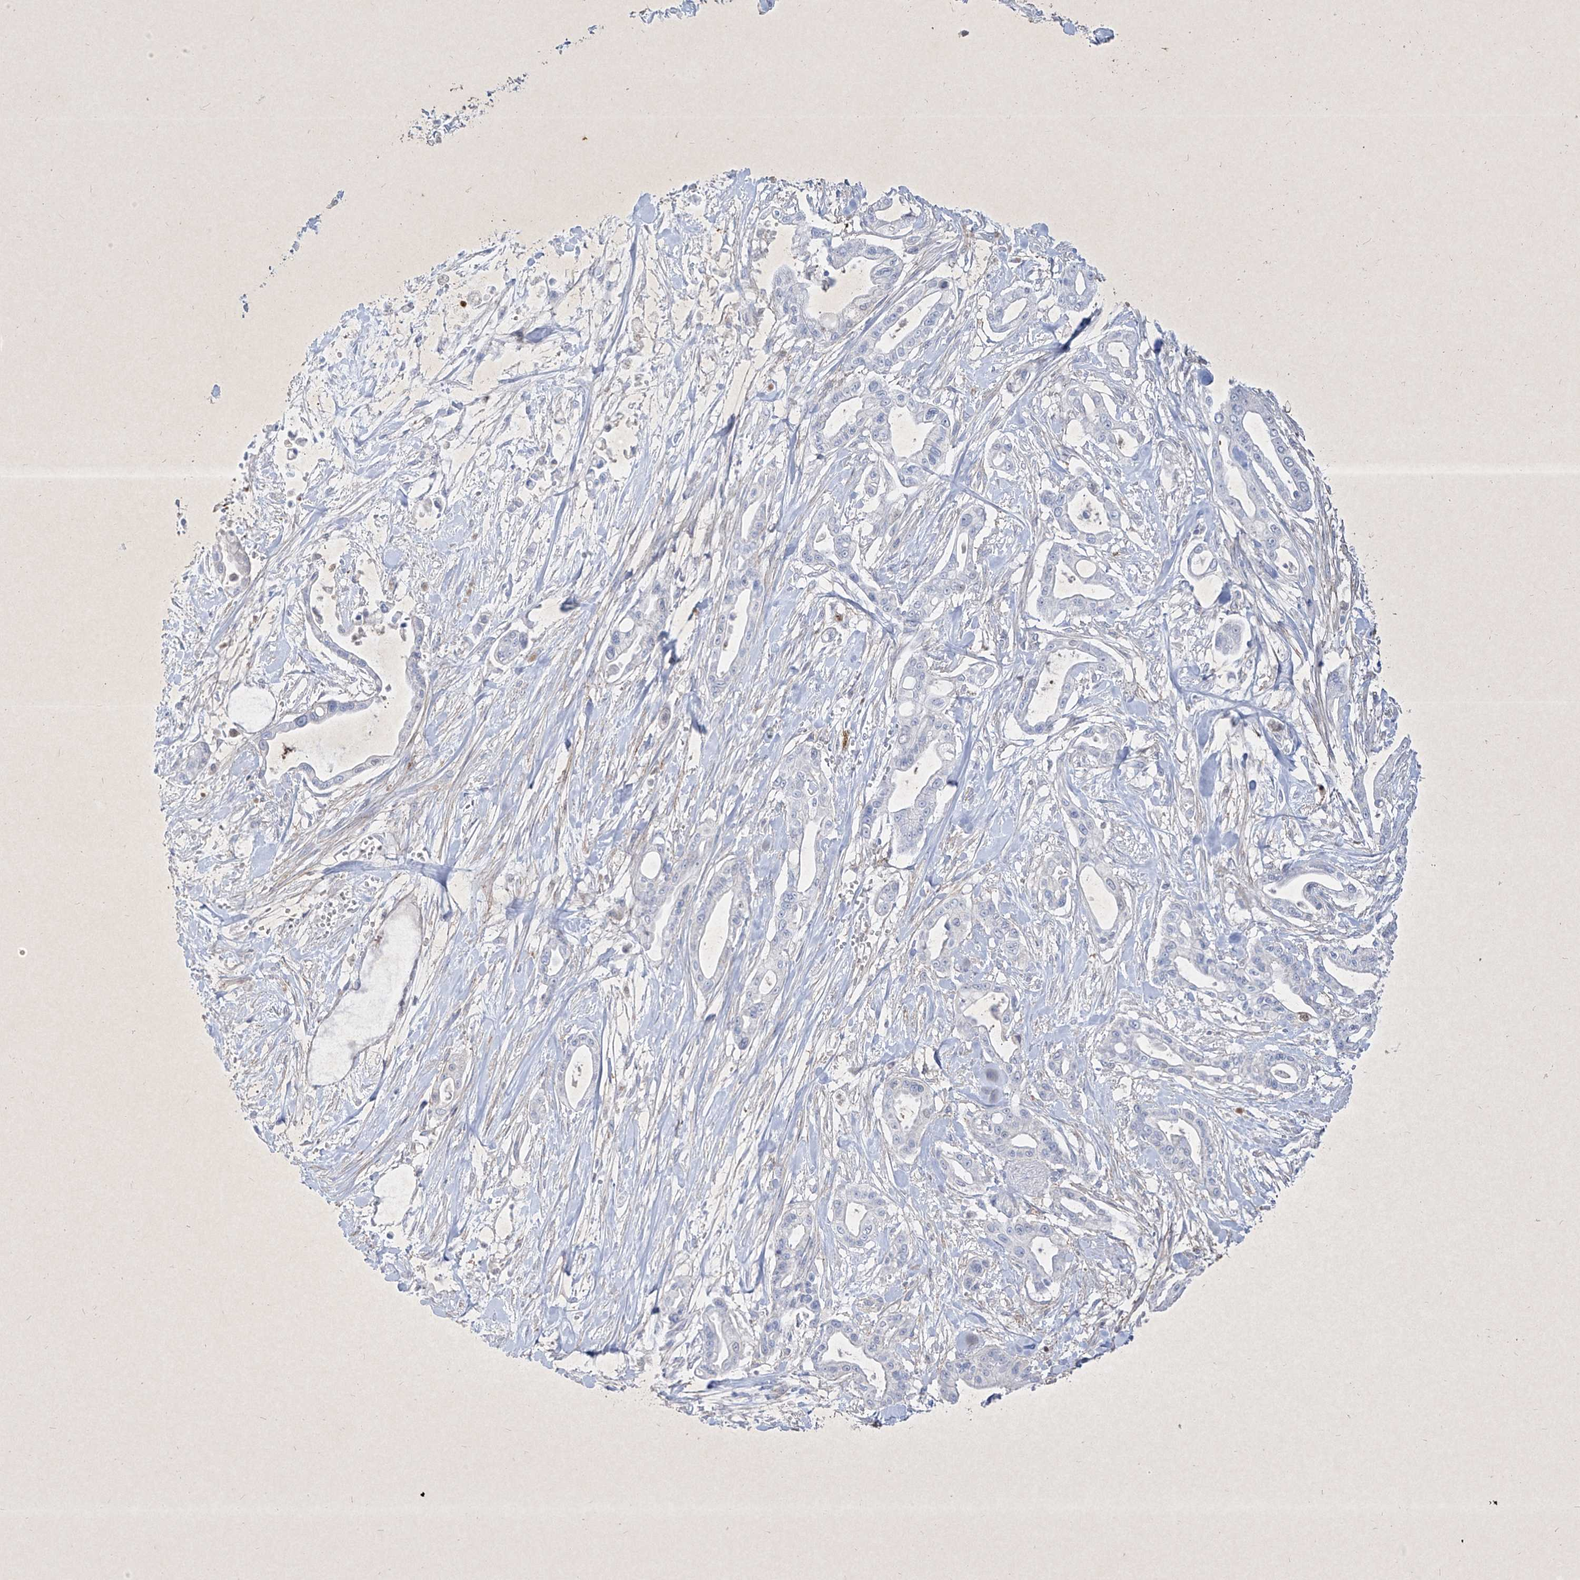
{"staining": {"intensity": "negative", "quantity": "none", "location": "none"}, "tissue": "pancreatic cancer", "cell_type": "Tumor cells", "image_type": "cancer", "snomed": [{"axis": "morphology", "description": "Adenocarcinoma, NOS"}, {"axis": "topography", "description": "Pancreas"}], "caption": "Immunohistochemistry image of pancreatic cancer stained for a protein (brown), which shows no staining in tumor cells.", "gene": "PSMB10", "patient": {"sex": "male", "age": 68}}